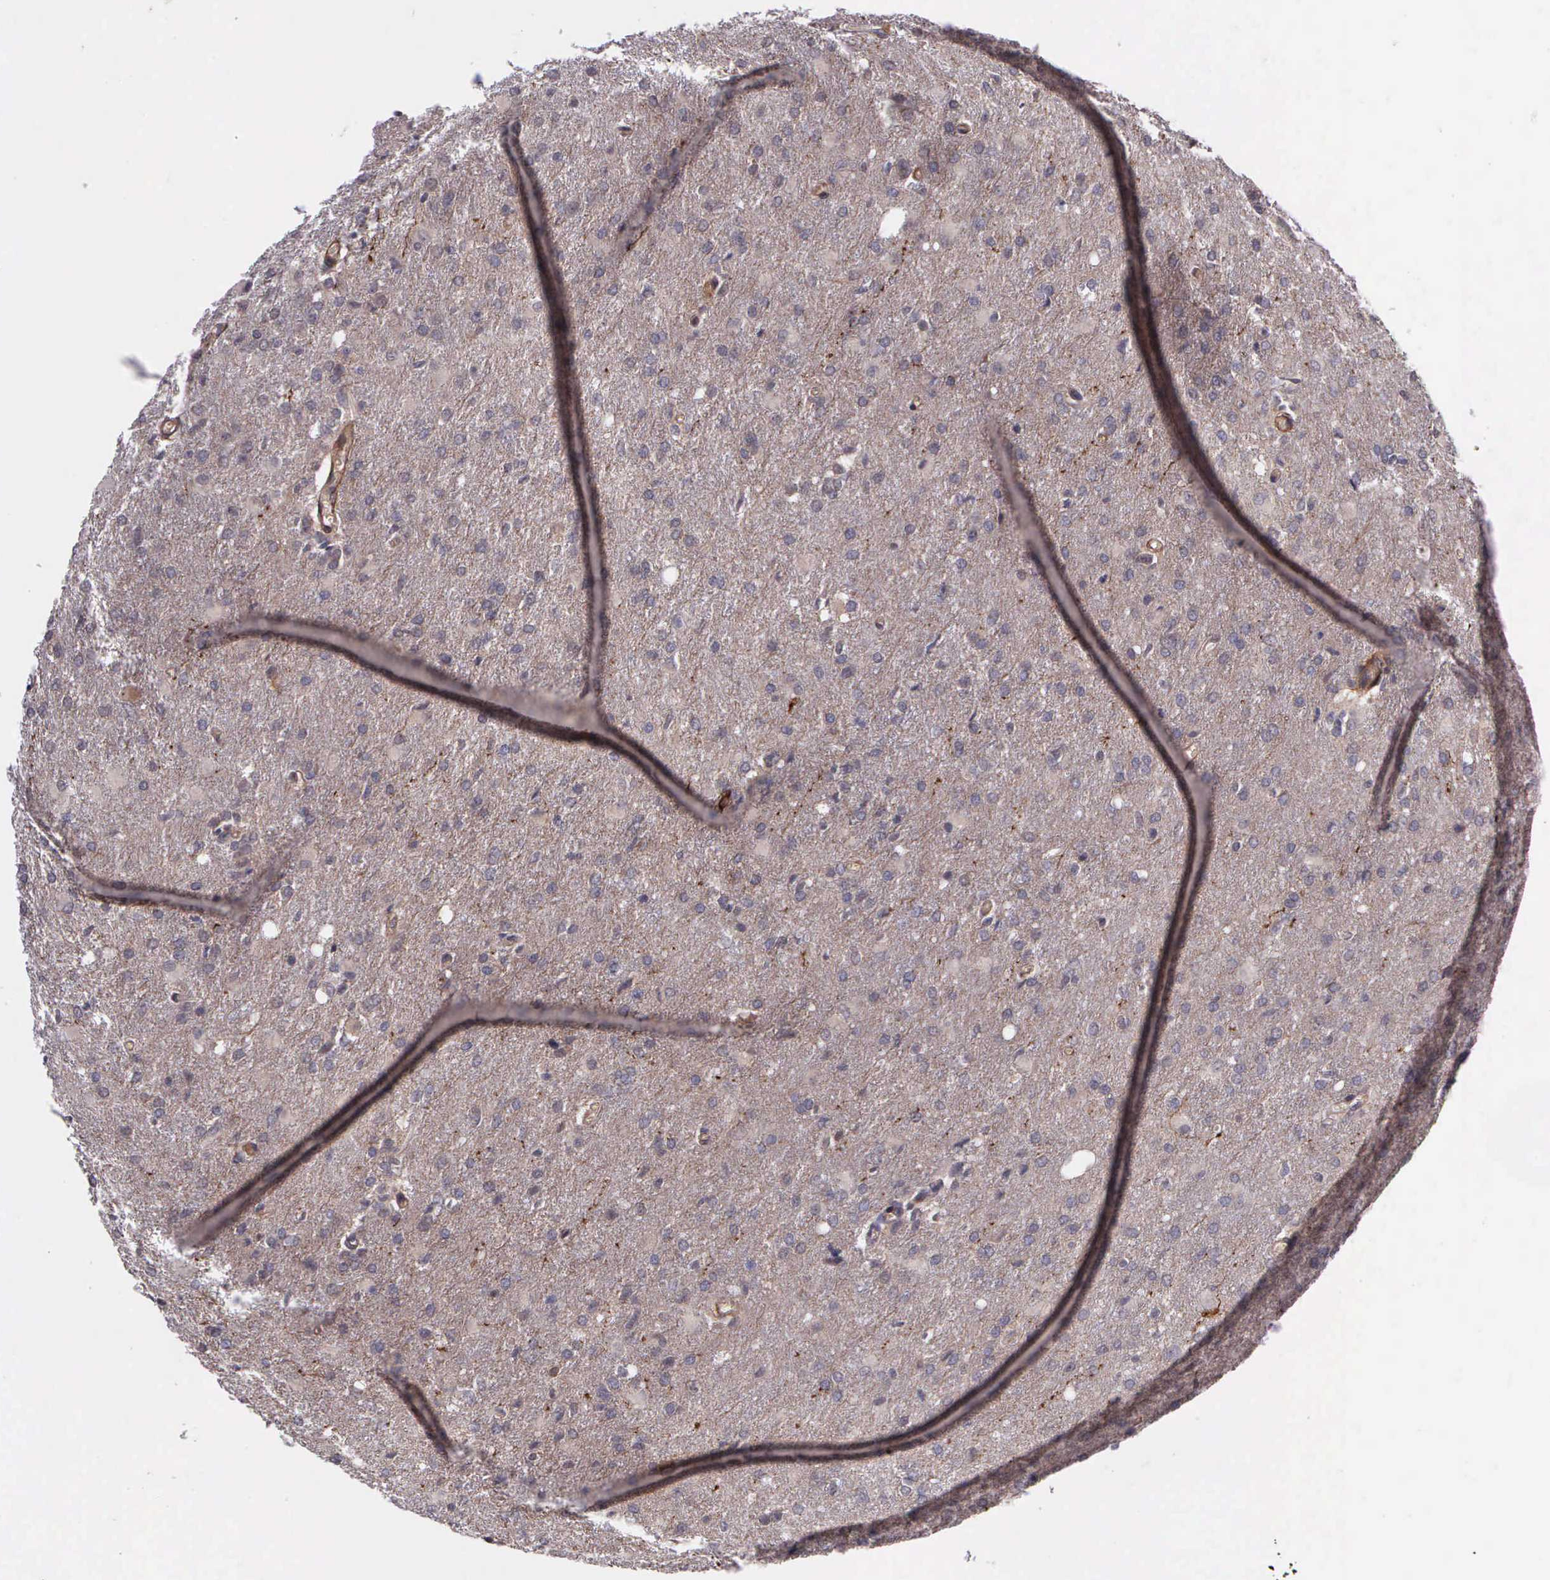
{"staining": {"intensity": "weak", "quantity": ">75%", "location": "cytoplasmic/membranous"}, "tissue": "glioma", "cell_type": "Tumor cells", "image_type": "cancer", "snomed": [{"axis": "morphology", "description": "Glioma, malignant, High grade"}, {"axis": "topography", "description": "Brain"}], "caption": "This photomicrograph reveals malignant high-grade glioma stained with immunohistochemistry (IHC) to label a protein in brown. The cytoplasmic/membranous of tumor cells show weak positivity for the protein. Nuclei are counter-stained blue.", "gene": "PRICKLE3", "patient": {"sex": "male", "age": 68}}